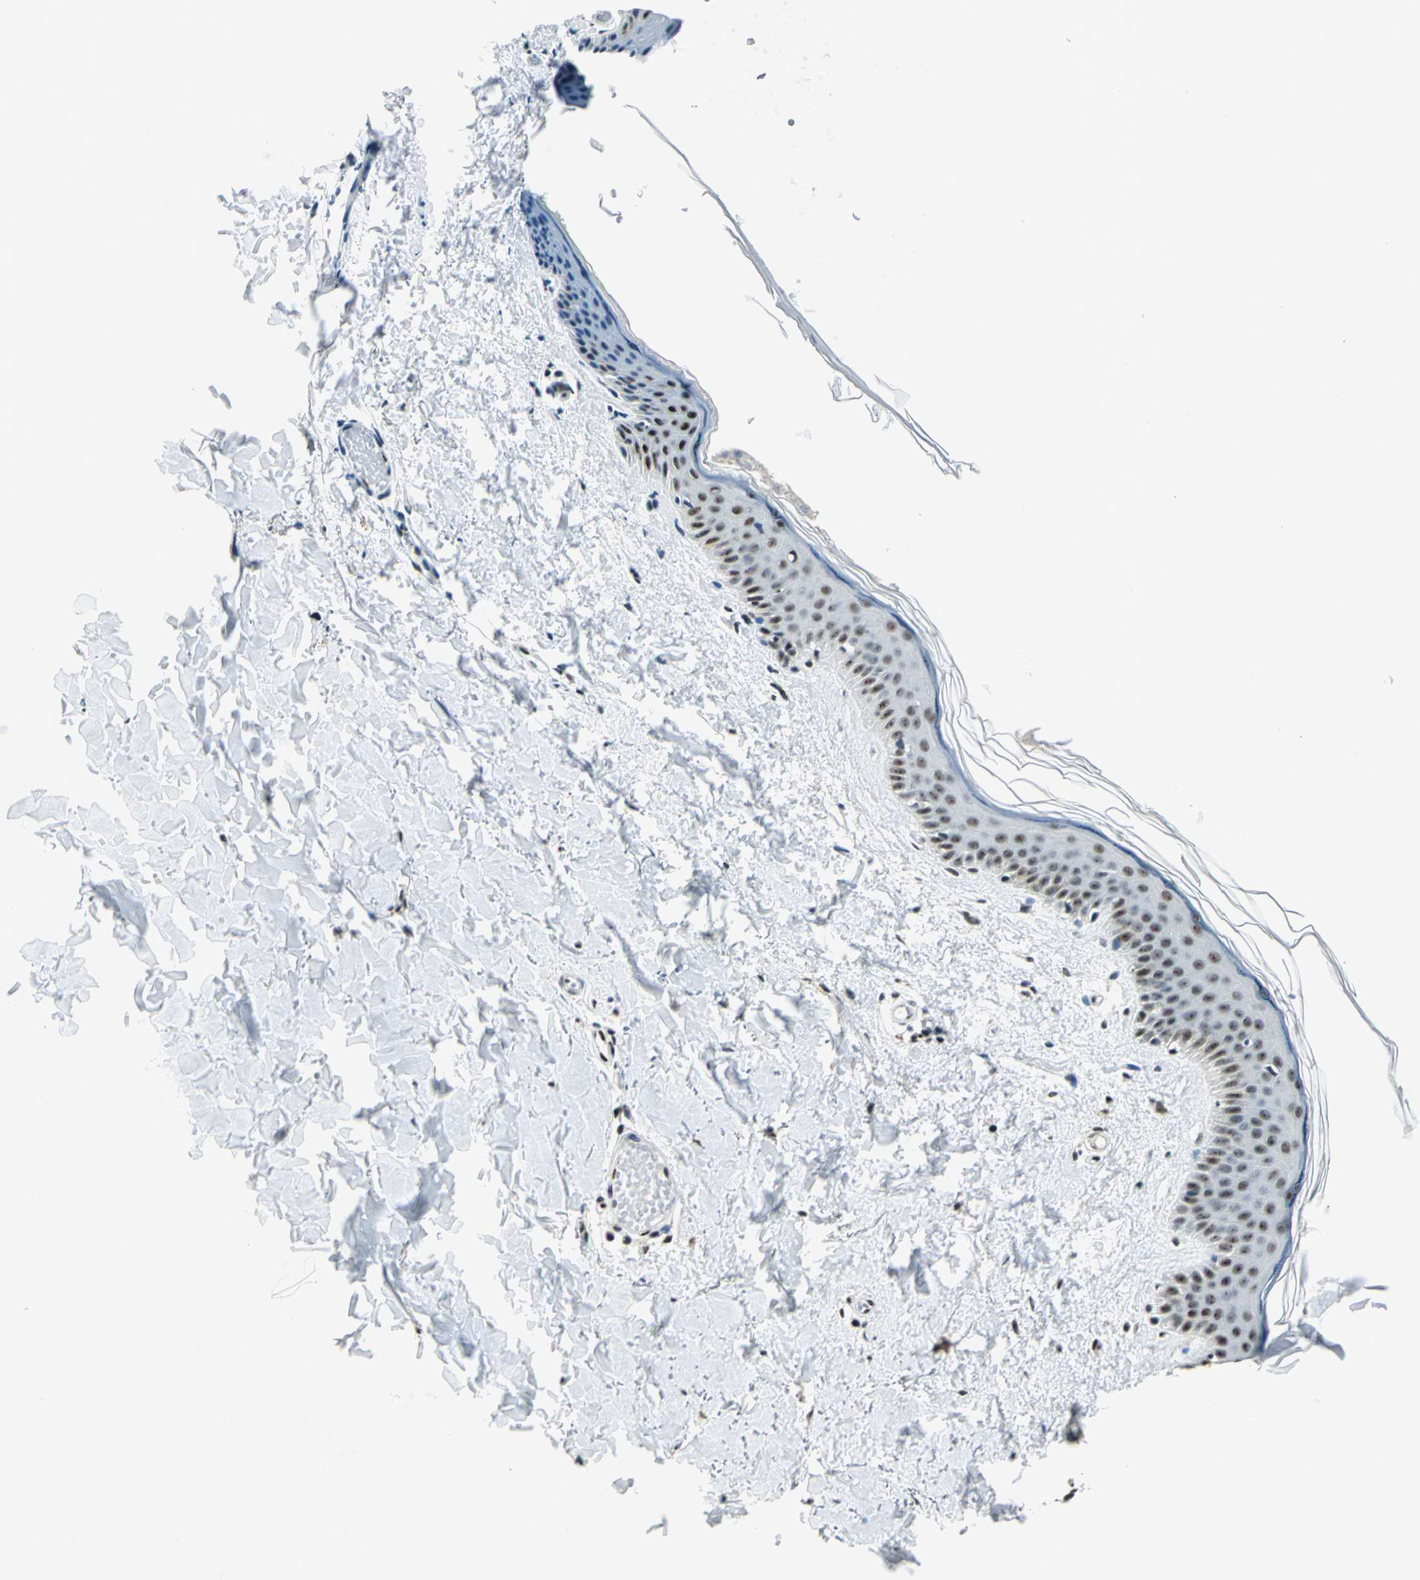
{"staining": {"intensity": "strong", "quantity": "25%-75%", "location": "nuclear"}, "tissue": "skin", "cell_type": "Fibroblasts", "image_type": "normal", "snomed": [{"axis": "morphology", "description": "Normal tissue, NOS"}, {"axis": "topography", "description": "Skin"}], "caption": "Immunohistochemistry (IHC) of benign human skin reveals high levels of strong nuclear staining in approximately 25%-75% of fibroblasts. (DAB IHC with brightfield microscopy, high magnification).", "gene": "KAT6B", "patient": {"sex": "female", "age": 56}}